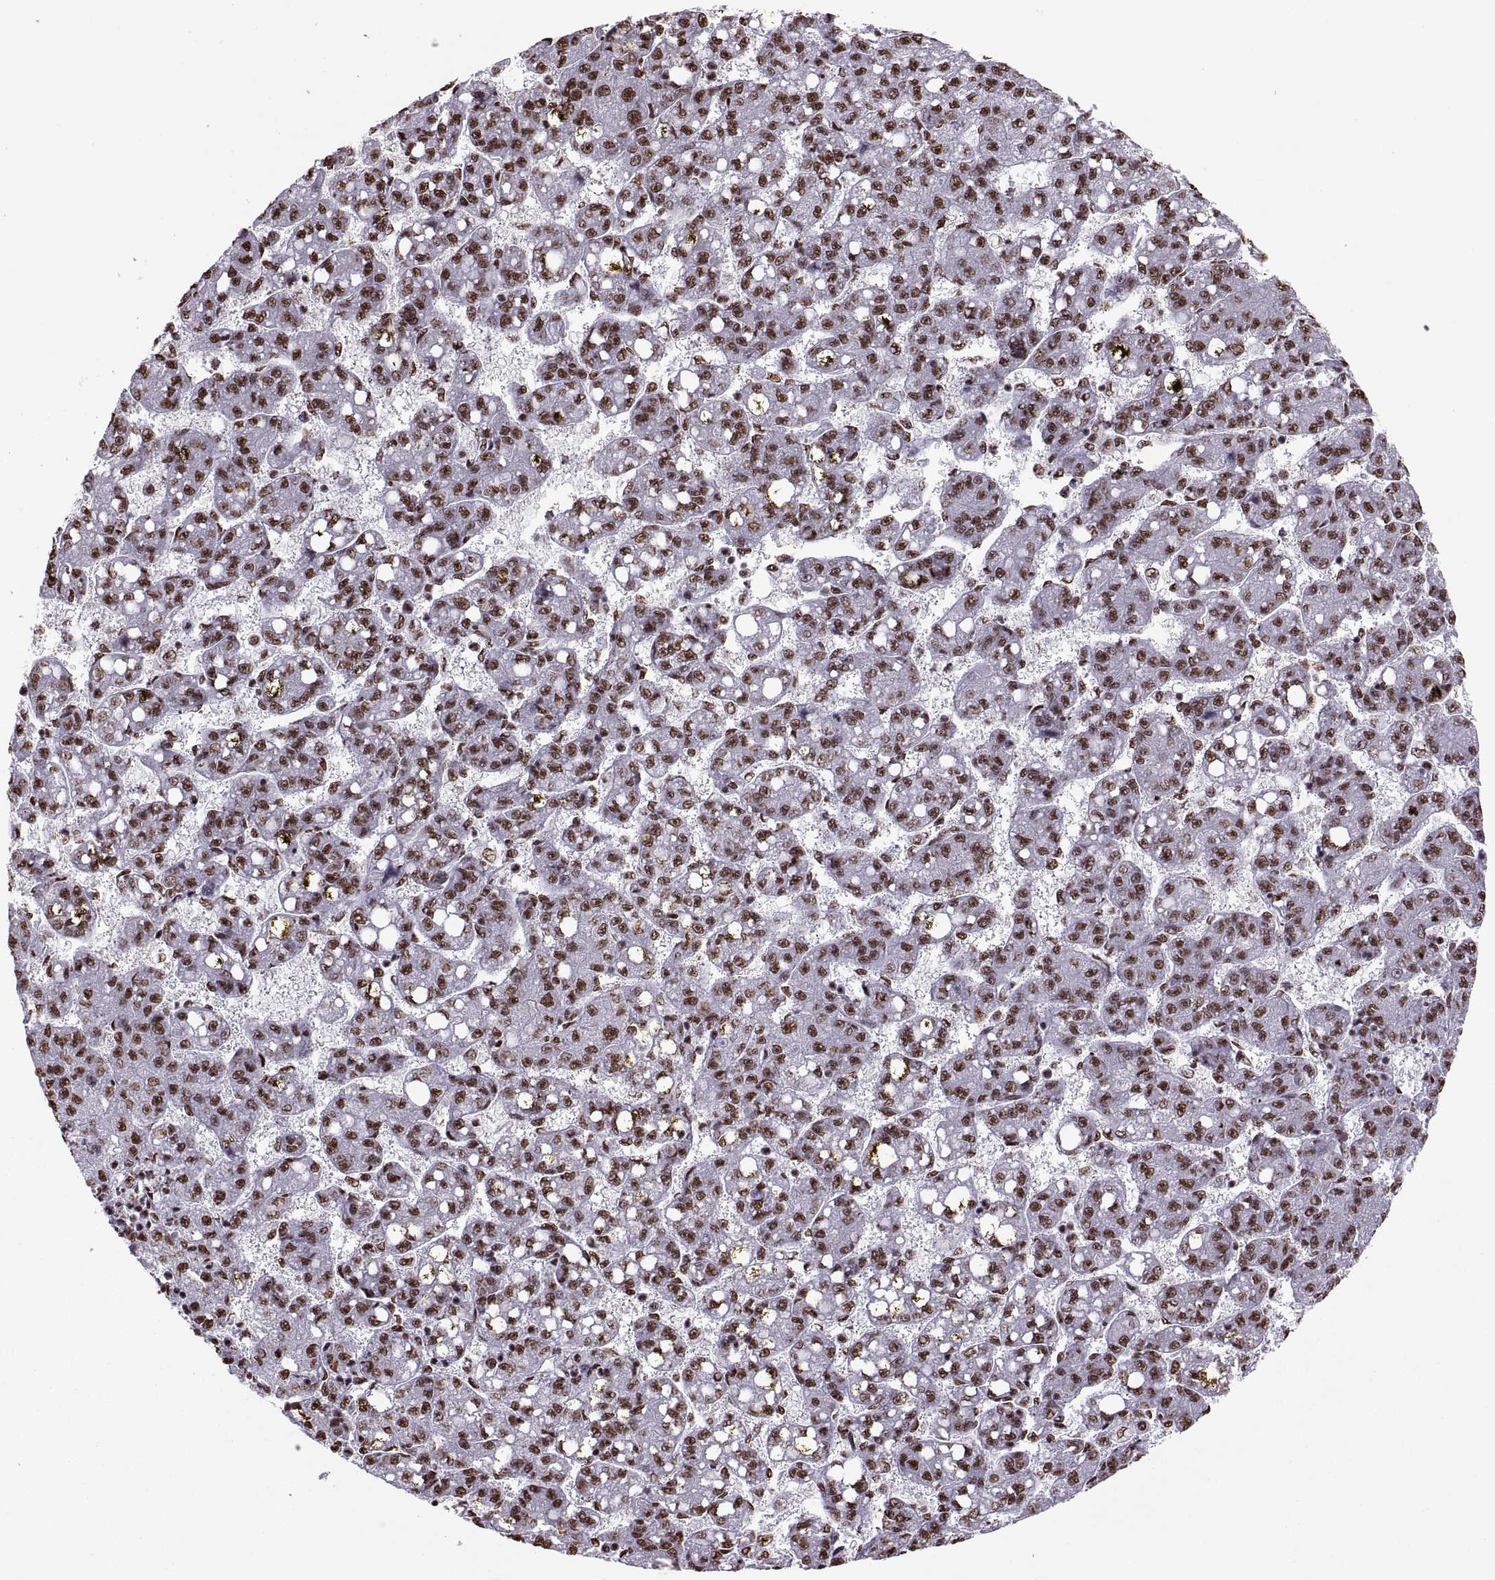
{"staining": {"intensity": "strong", "quantity": "25%-75%", "location": "nuclear"}, "tissue": "liver cancer", "cell_type": "Tumor cells", "image_type": "cancer", "snomed": [{"axis": "morphology", "description": "Carcinoma, Hepatocellular, NOS"}, {"axis": "topography", "description": "Liver"}], "caption": "Liver cancer (hepatocellular carcinoma) stained with a protein marker demonstrates strong staining in tumor cells.", "gene": "SNAI1", "patient": {"sex": "female", "age": 65}}